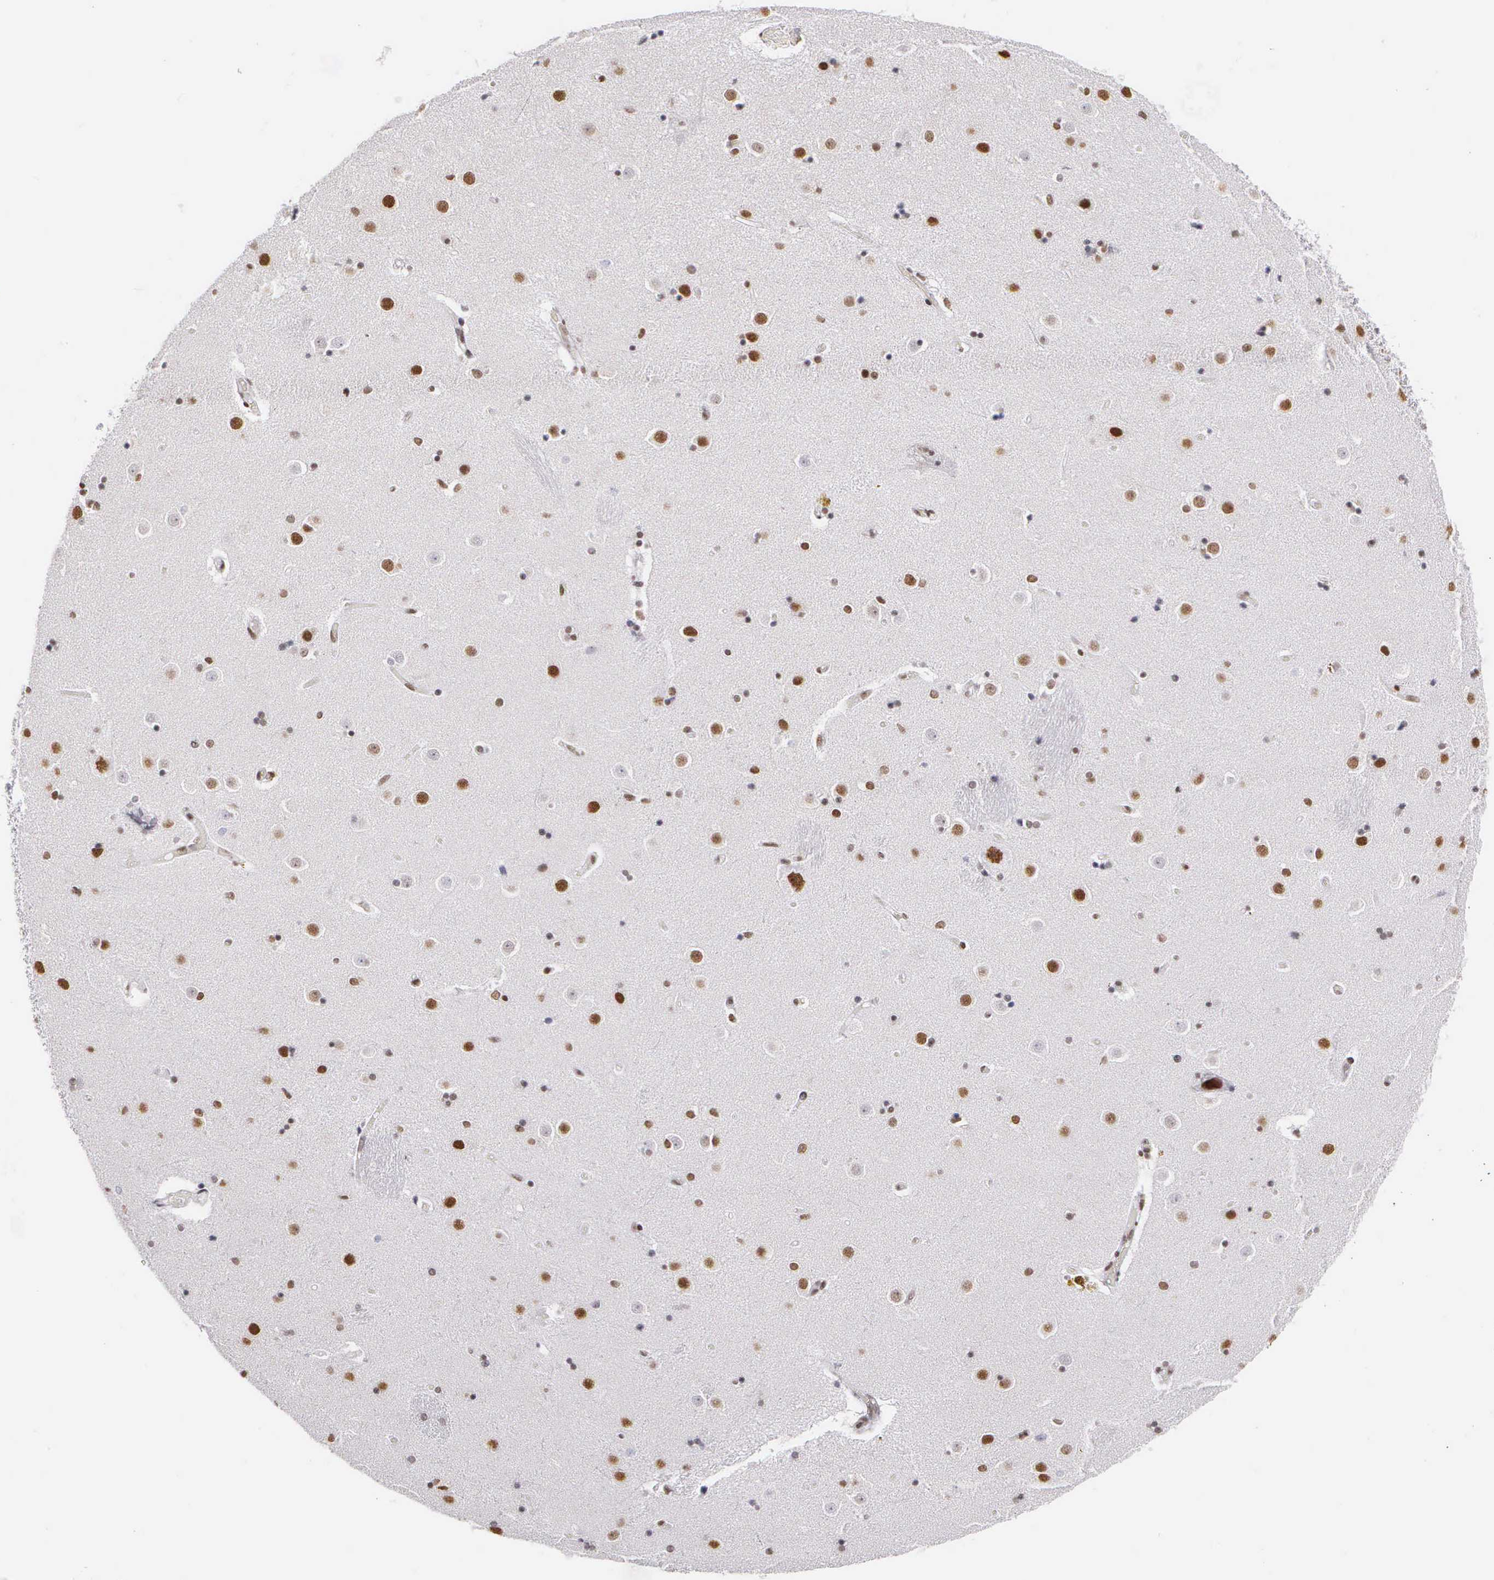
{"staining": {"intensity": "negative", "quantity": "none", "location": "none"}, "tissue": "caudate", "cell_type": "Glial cells", "image_type": "normal", "snomed": [{"axis": "morphology", "description": "Normal tissue, NOS"}, {"axis": "topography", "description": "Lateral ventricle wall"}], "caption": "Immunohistochemistry (IHC) micrograph of benign caudate: caudate stained with DAB (3,3'-diaminobenzidine) reveals no significant protein expression in glial cells. (Stains: DAB IHC with hematoxylin counter stain, Microscopy: brightfield microscopy at high magnification).", "gene": "CSTF2", "patient": {"sex": "female", "age": 54}}